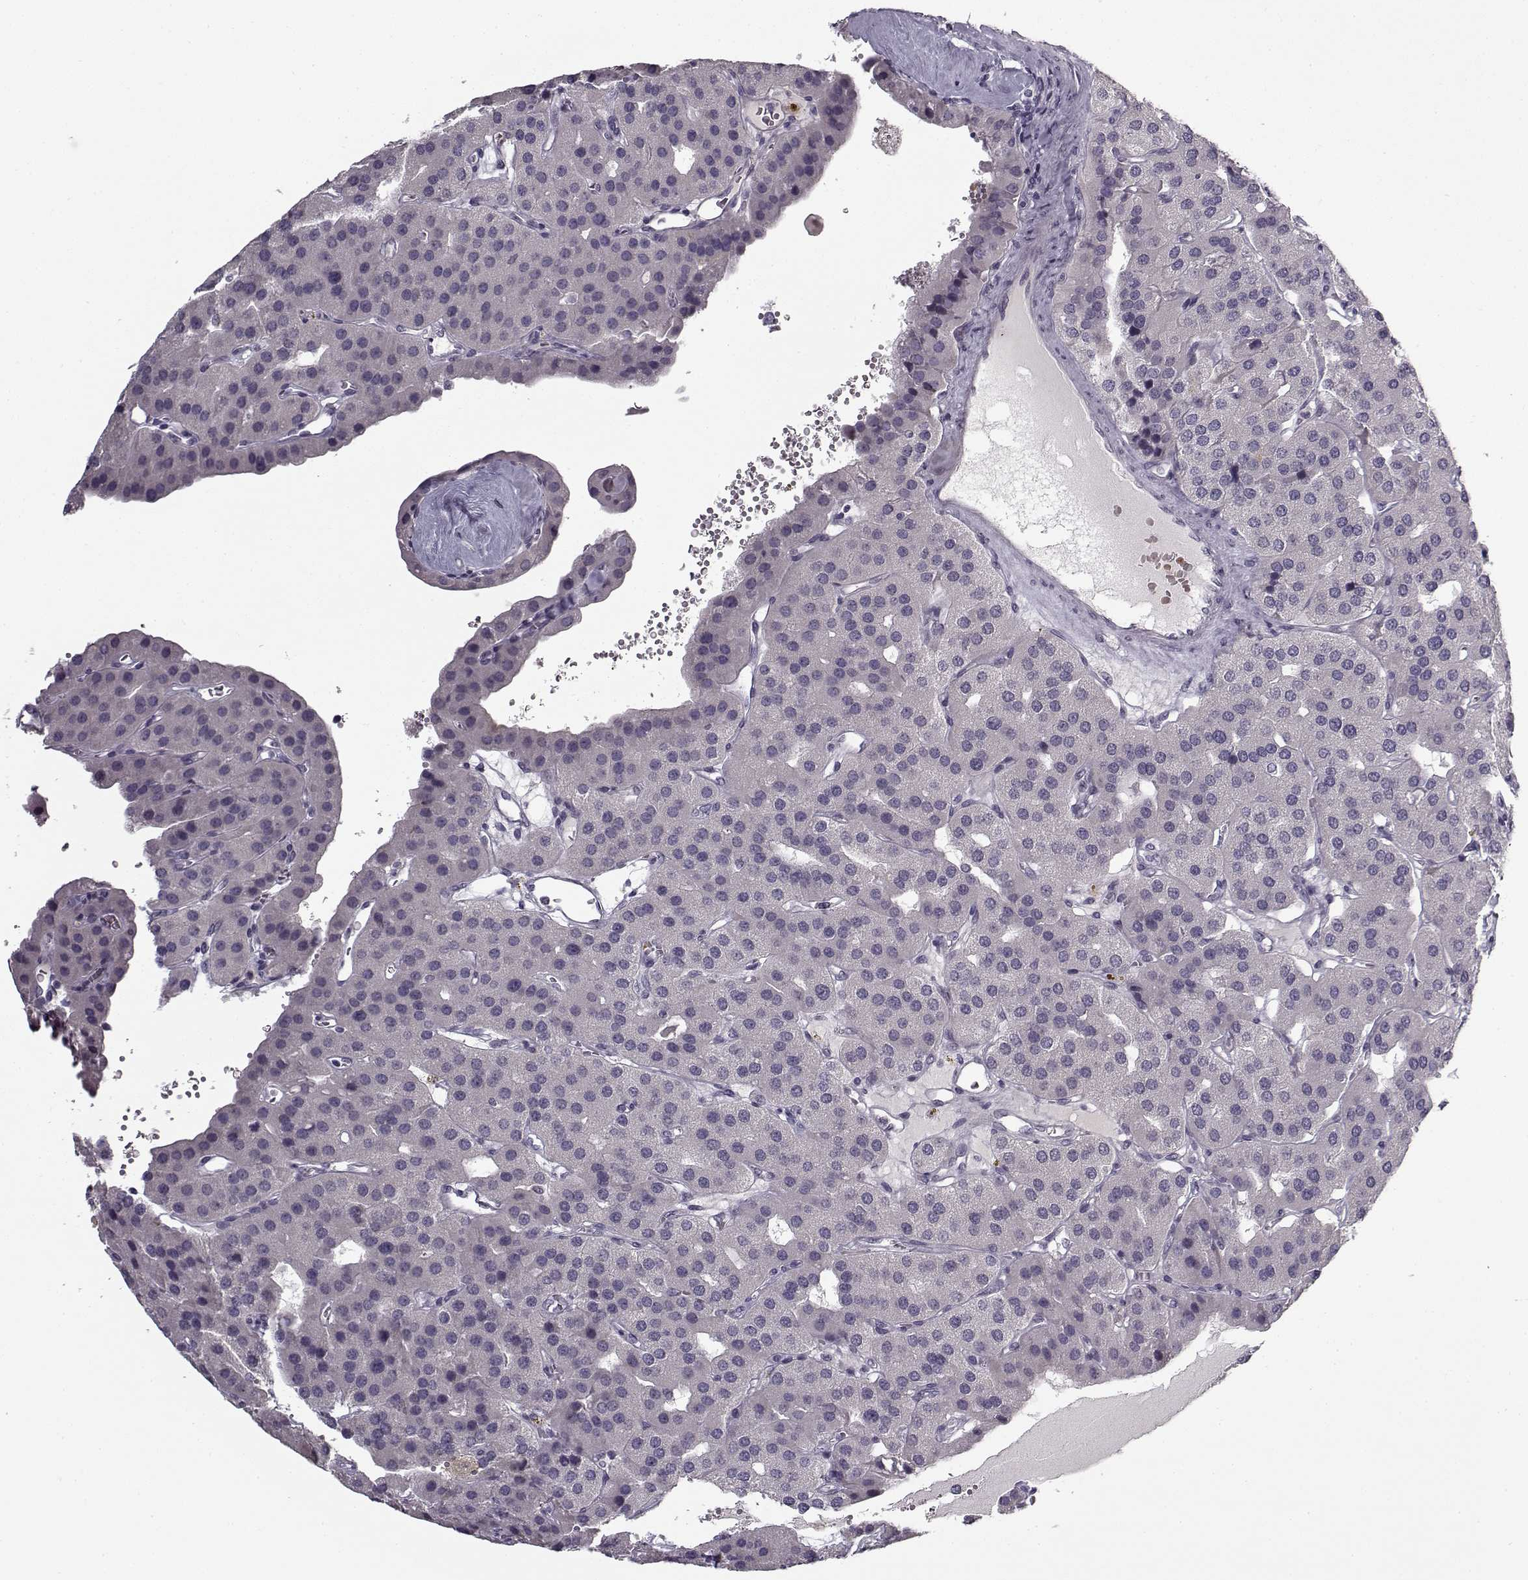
{"staining": {"intensity": "negative", "quantity": "none", "location": "none"}, "tissue": "parathyroid gland", "cell_type": "Glandular cells", "image_type": "normal", "snomed": [{"axis": "morphology", "description": "Normal tissue, NOS"}, {"axis": "morphology", "description": "Adenoma, NOS"}, {"axis": "topography", "description": "Parathyroid gland"}], "caption": "Human parathyroid gland stained for a protein using immunohistochemistry (IHC) reveals no staining in glandular cells.", "gene": "SNCA", "patient": {"sex": "female", "age": 86}}